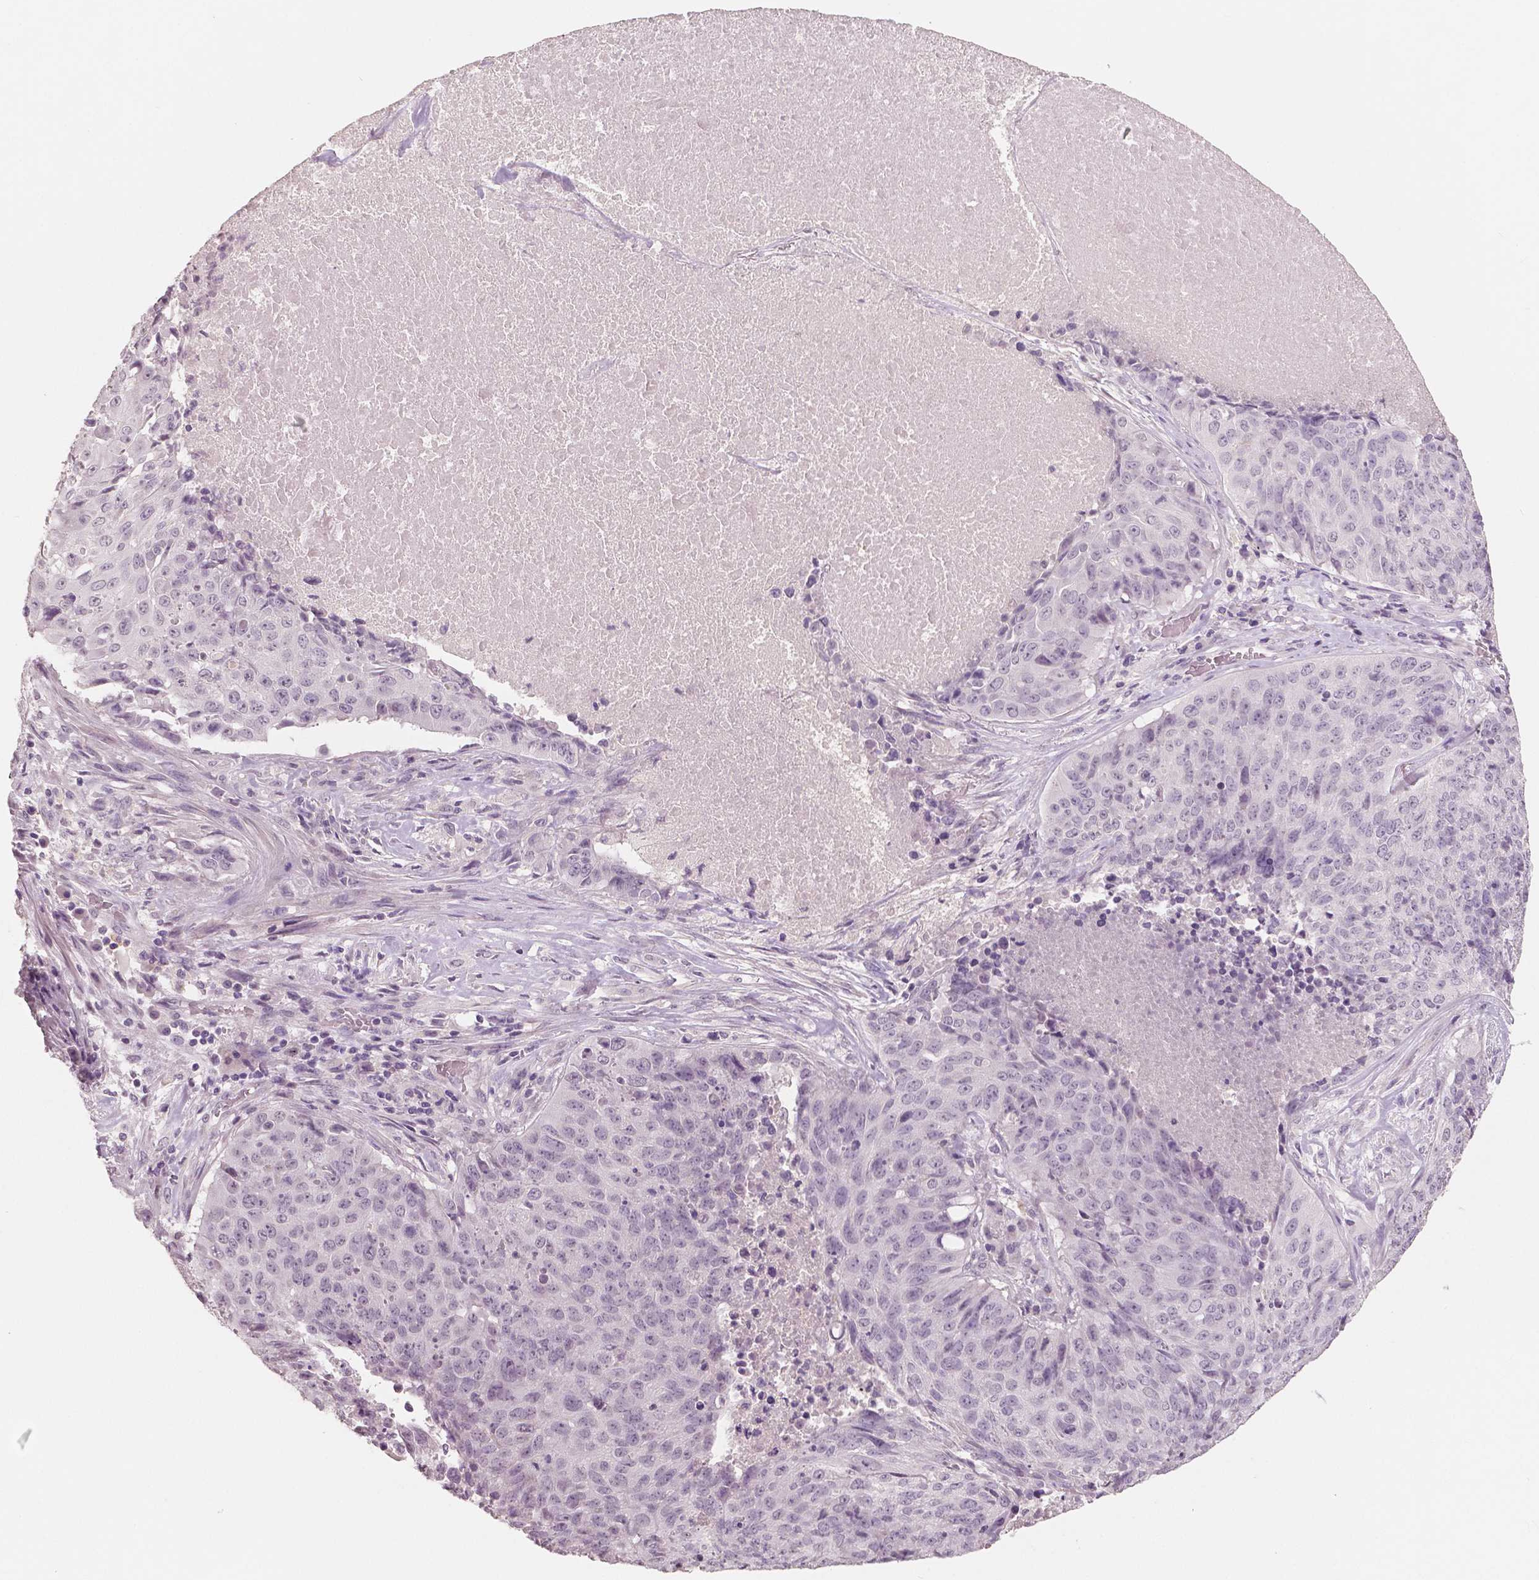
{"staining": {"intensity": "negative", "quantity": "none", "location": "none"}, "tissue": "lung cancer", "cell_type": "Tumor cells", "image_type": "cancer", "snomed": [{"axis": "morphology", "description": "Normal tissue, NOS"}, {"axis": "morphology", "description": "Squamous cell carcinoma, NOS"}, {"axis": "topography", "description": "Bronchus"}, {"axis": "topography", "description": "Lung"}], "caption": "Tumor cells are negative for brown protein staining in lung cancer (squamous cell carcinoma).", "gene": "KIT", "patient": {"sex": "male", "age": 64}}